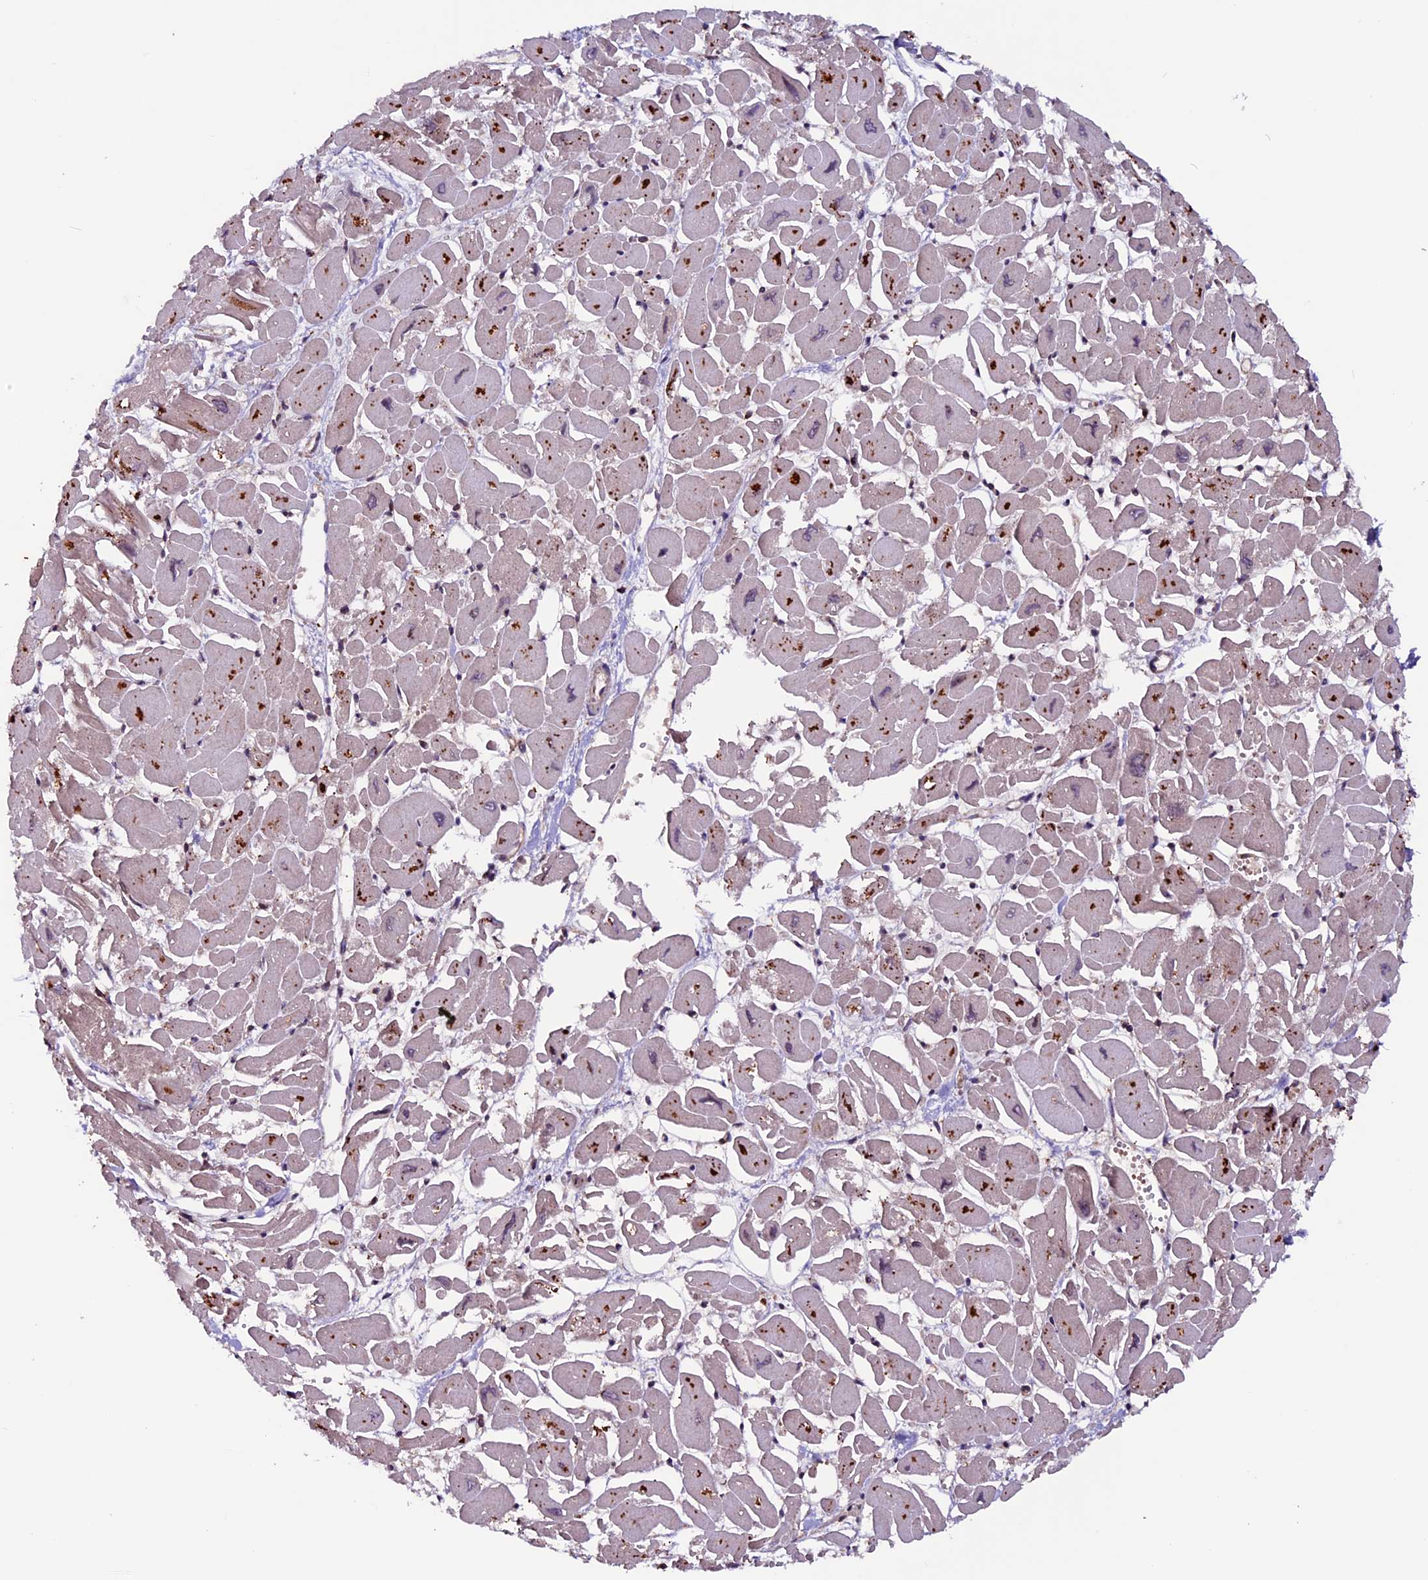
{"staining": {"intensity": "moderate", "quantity": "<25%", "location": "cytoplasmic/membranous"}, "tissue": "heart muscle", "cell_type": "Cardiomyocytes", "image_type": "normal", "snomed": [{"axis": "morphology", "description": "Normal tissue, NOS"}, {"axis": "topography", "description": "Heart"}], "caption": "Brown immunohistochemical staining in benign human heart muscle reveals moderate cytoplasmic/membranous staining in about <25% of cardiomyocytes.", "gene": "ZNF598", "patient": {"sex": "male", "age": 54}}